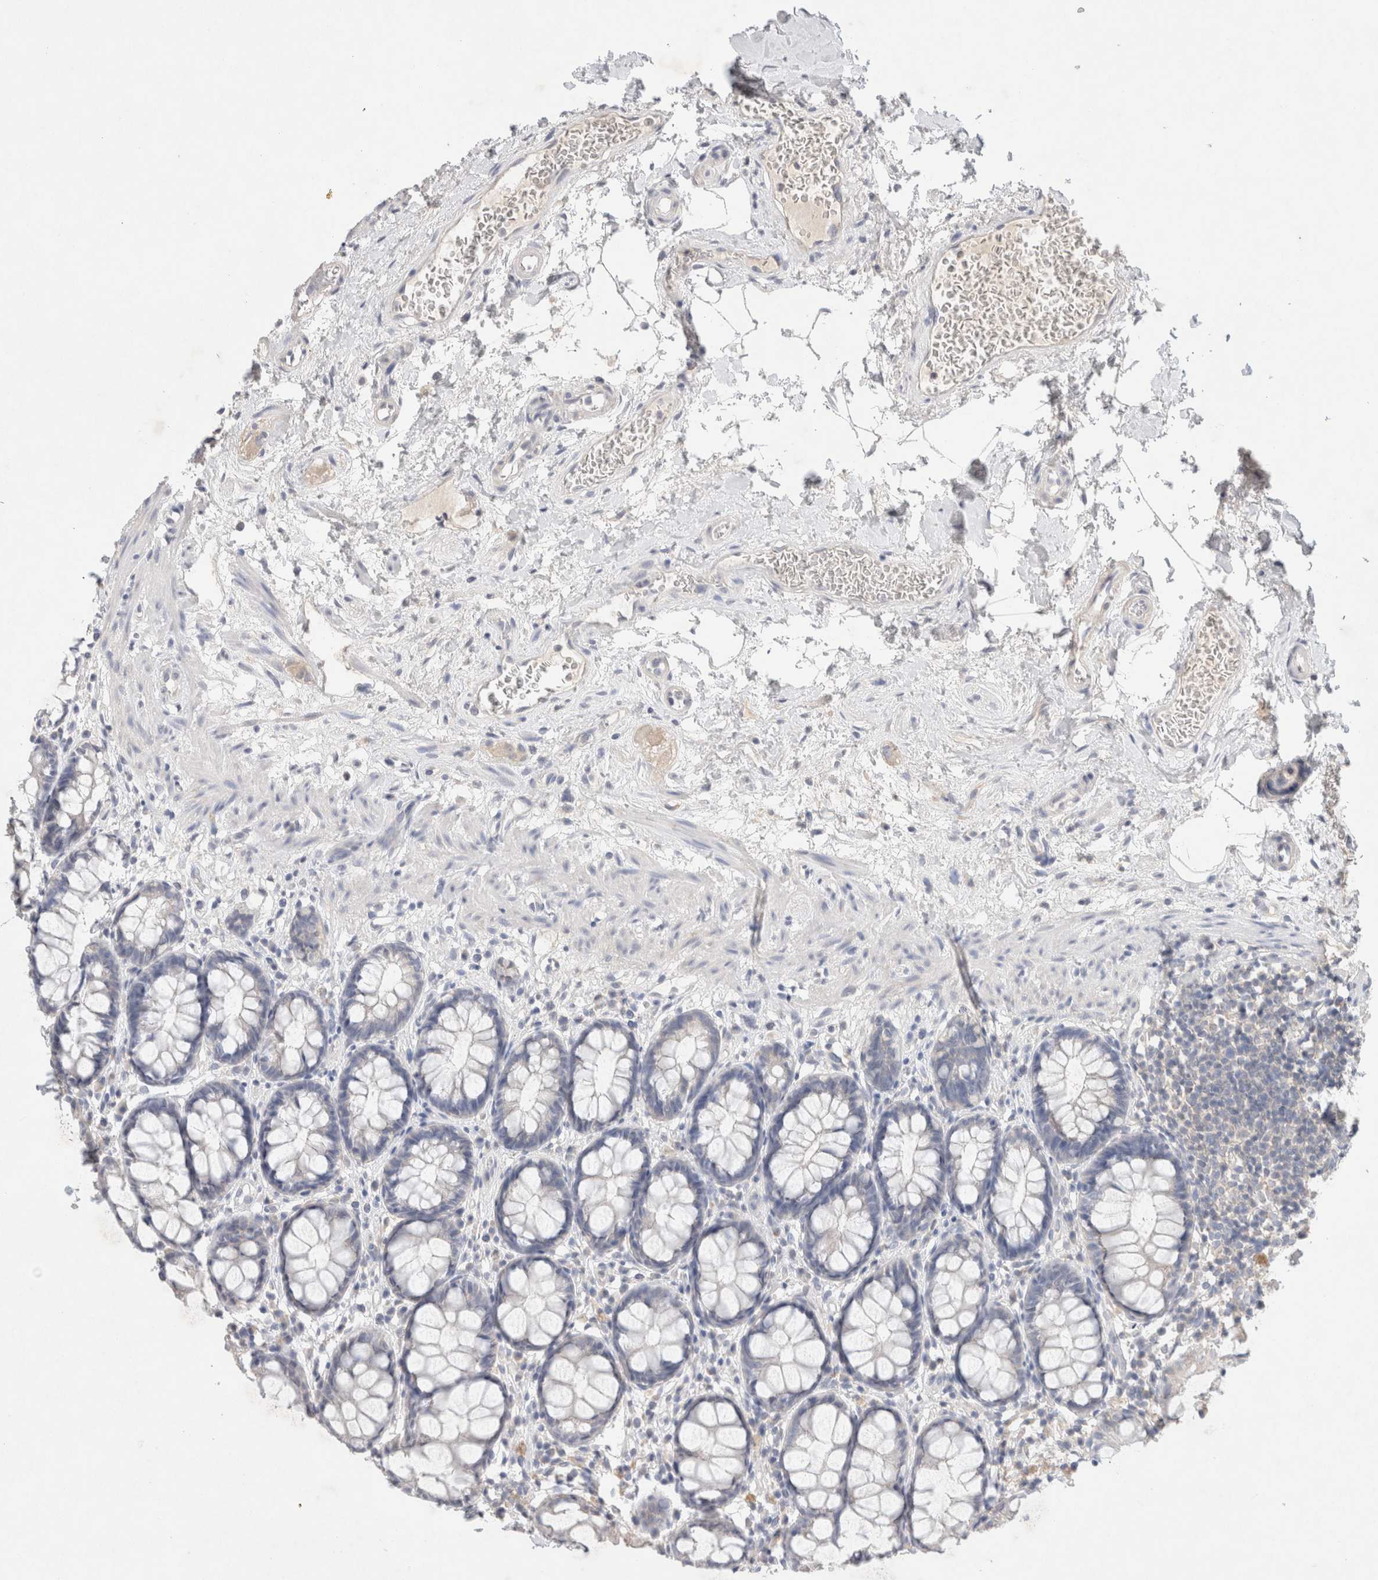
{"staining": {"intensity": "negative", "quantity": "none", "location": "none"}, "tissue": "rectum", "cell_type": "Glandular cells", "image_type": "normal", "snomed": [{"axis": "morphology", "description": "Normal tissue, NOS"}, {"axis": "topography", "description": "Rectum"}], "caption": "Immunohistochemical staining of normal human rectum shows no significant expression in glandular cells.", "gene": "MPP2", "patient": {"sex": "male", "age": 64}}